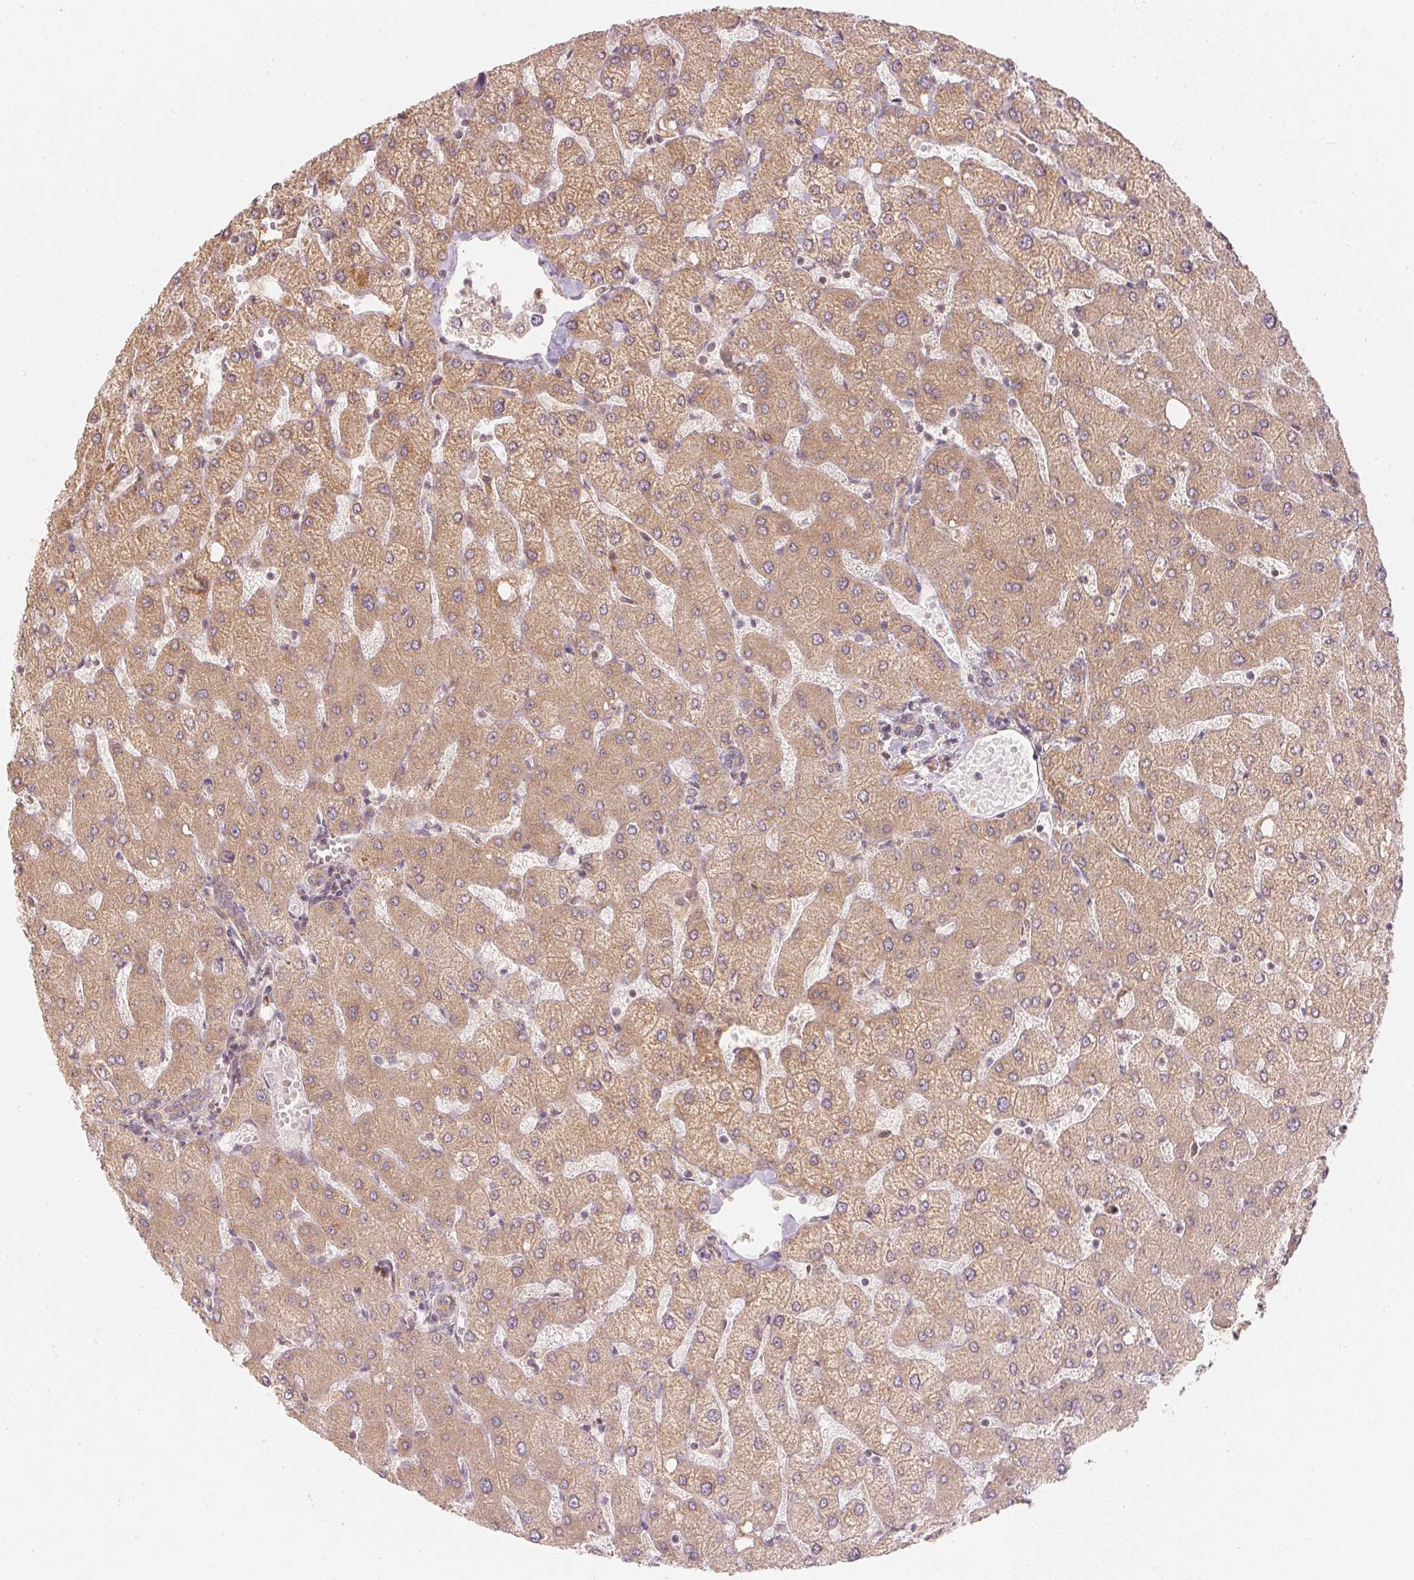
{"staining": {"intensity": "weak", "quantity": ">75%", "location": "cytoplasmic/membranous"}, "tissue": "liver", "cell_type": "Cholangiocytes", "image_type": "normal", "snomed": [{"axis": "morphology", "description": "Normal tissue, NOS"}, {"axis": "topography", "description": "Liver"}], "caption": "A brown stain shows weak cytoplasmic/membranous positivity of a protein in cholangiocytes of benign liver. Using DAB (brown) and hematoxylin (blue) stains, captured at high magnification using brightfield microscopy.", "gene": "WDR54", "patient": {"sex": "female", "age": 54}}